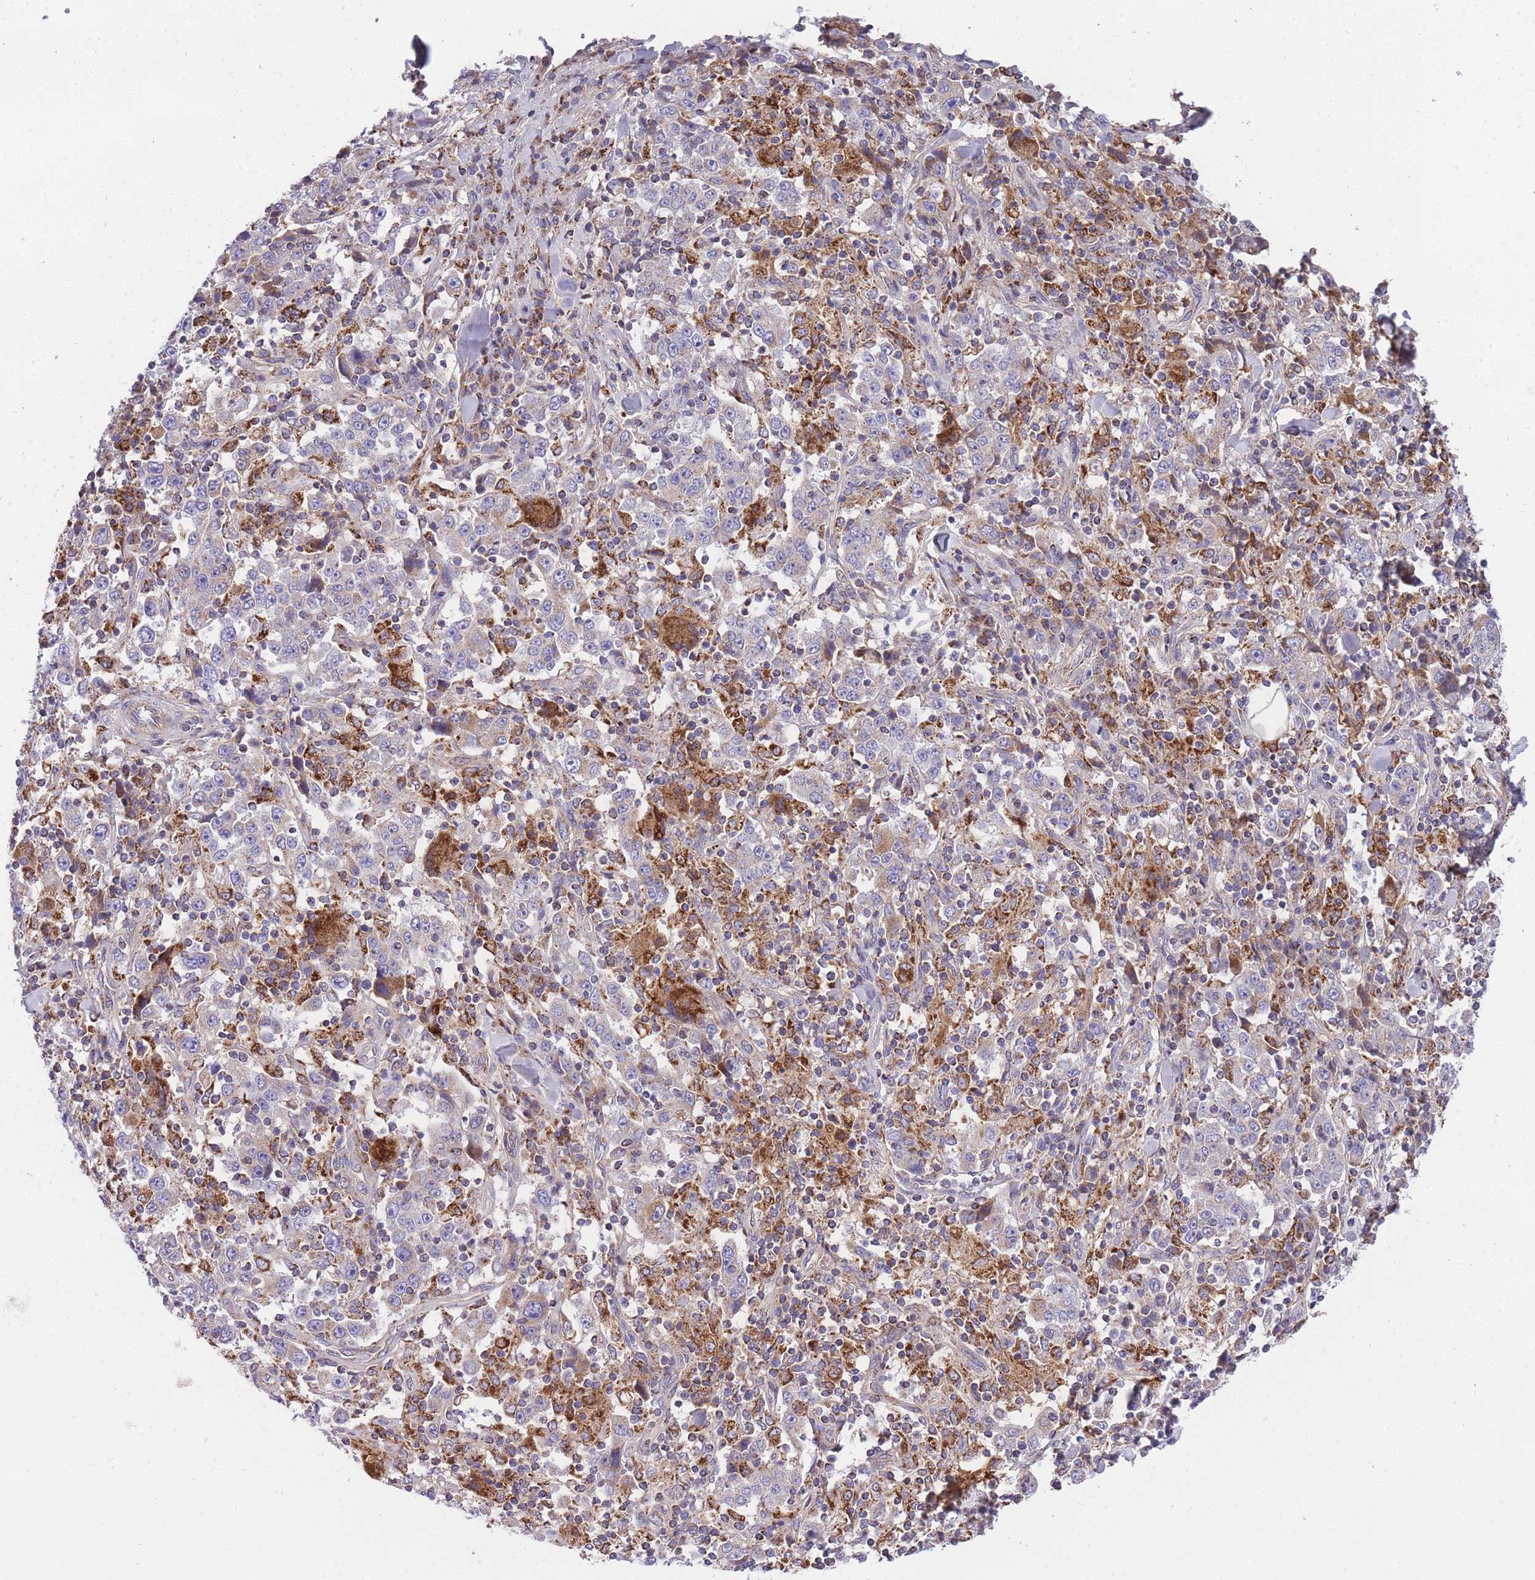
{"staining": {"intensity": "negative", "quantity": "none", "location": "none"}, "tissue": "stomach cancer", "cell_type": "Tumor cells", "image_type": "cancer", "snomed": [{"axis": "morphology", "description": "Normal tissue, NOS"}, {"axis": "morphology", "description": "Adenocarcinoma, NOS"}, {"axis": "topography", "description": "Stomach, upper"}, {"axis": "topography", "description": "Stomach"}], "caption": "A high-resolution histopathology image shows immunohistochemistry (IHC) staining of stomach cancer (adenocarcinoma), which reveals no significant expression in tumor cells. (DAB IHC, high magnification).", "gene": "ST3GAL3", "patient": {"sex": "male", "age": 59}}